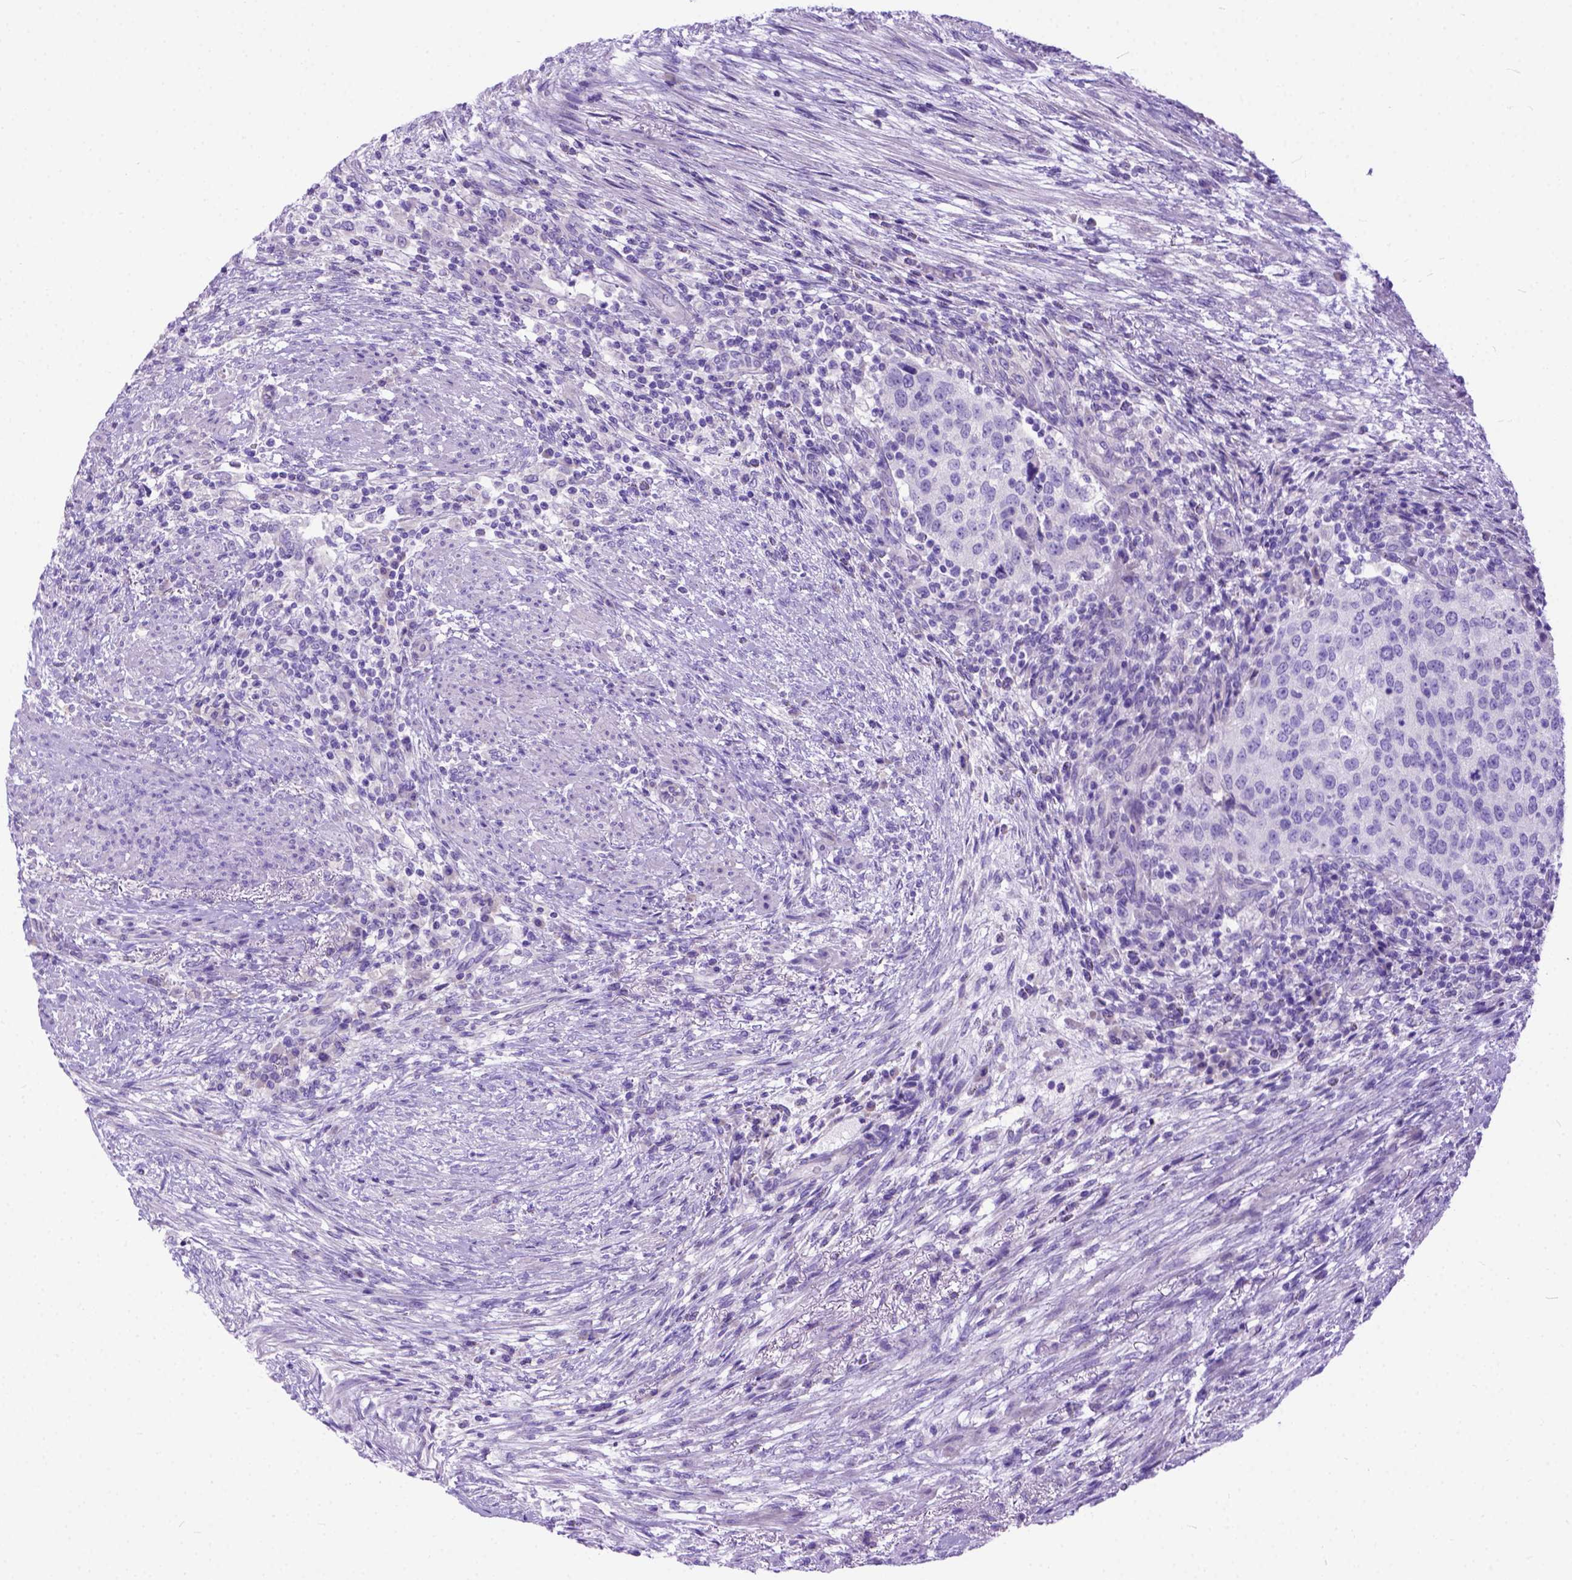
{"staining": {"intensity": "negative", "quantity": "none", "location": "none"}, "tissue": "urothelial cancer", "cell_type": "Tumor cells", "image_type": "cancer", "snomed": [{"axis": "morphology", "description": "Urothelial carcinoma, High grade"}, {"axis": "topography", "description": "Urinary bladder"}], "caption": "The image demonstrates no significant positivity in tumor cells of urothelial carcinoma (high-grade).", "gene": "ODAD3", "patient": {"sex": "female", "age": 78}}